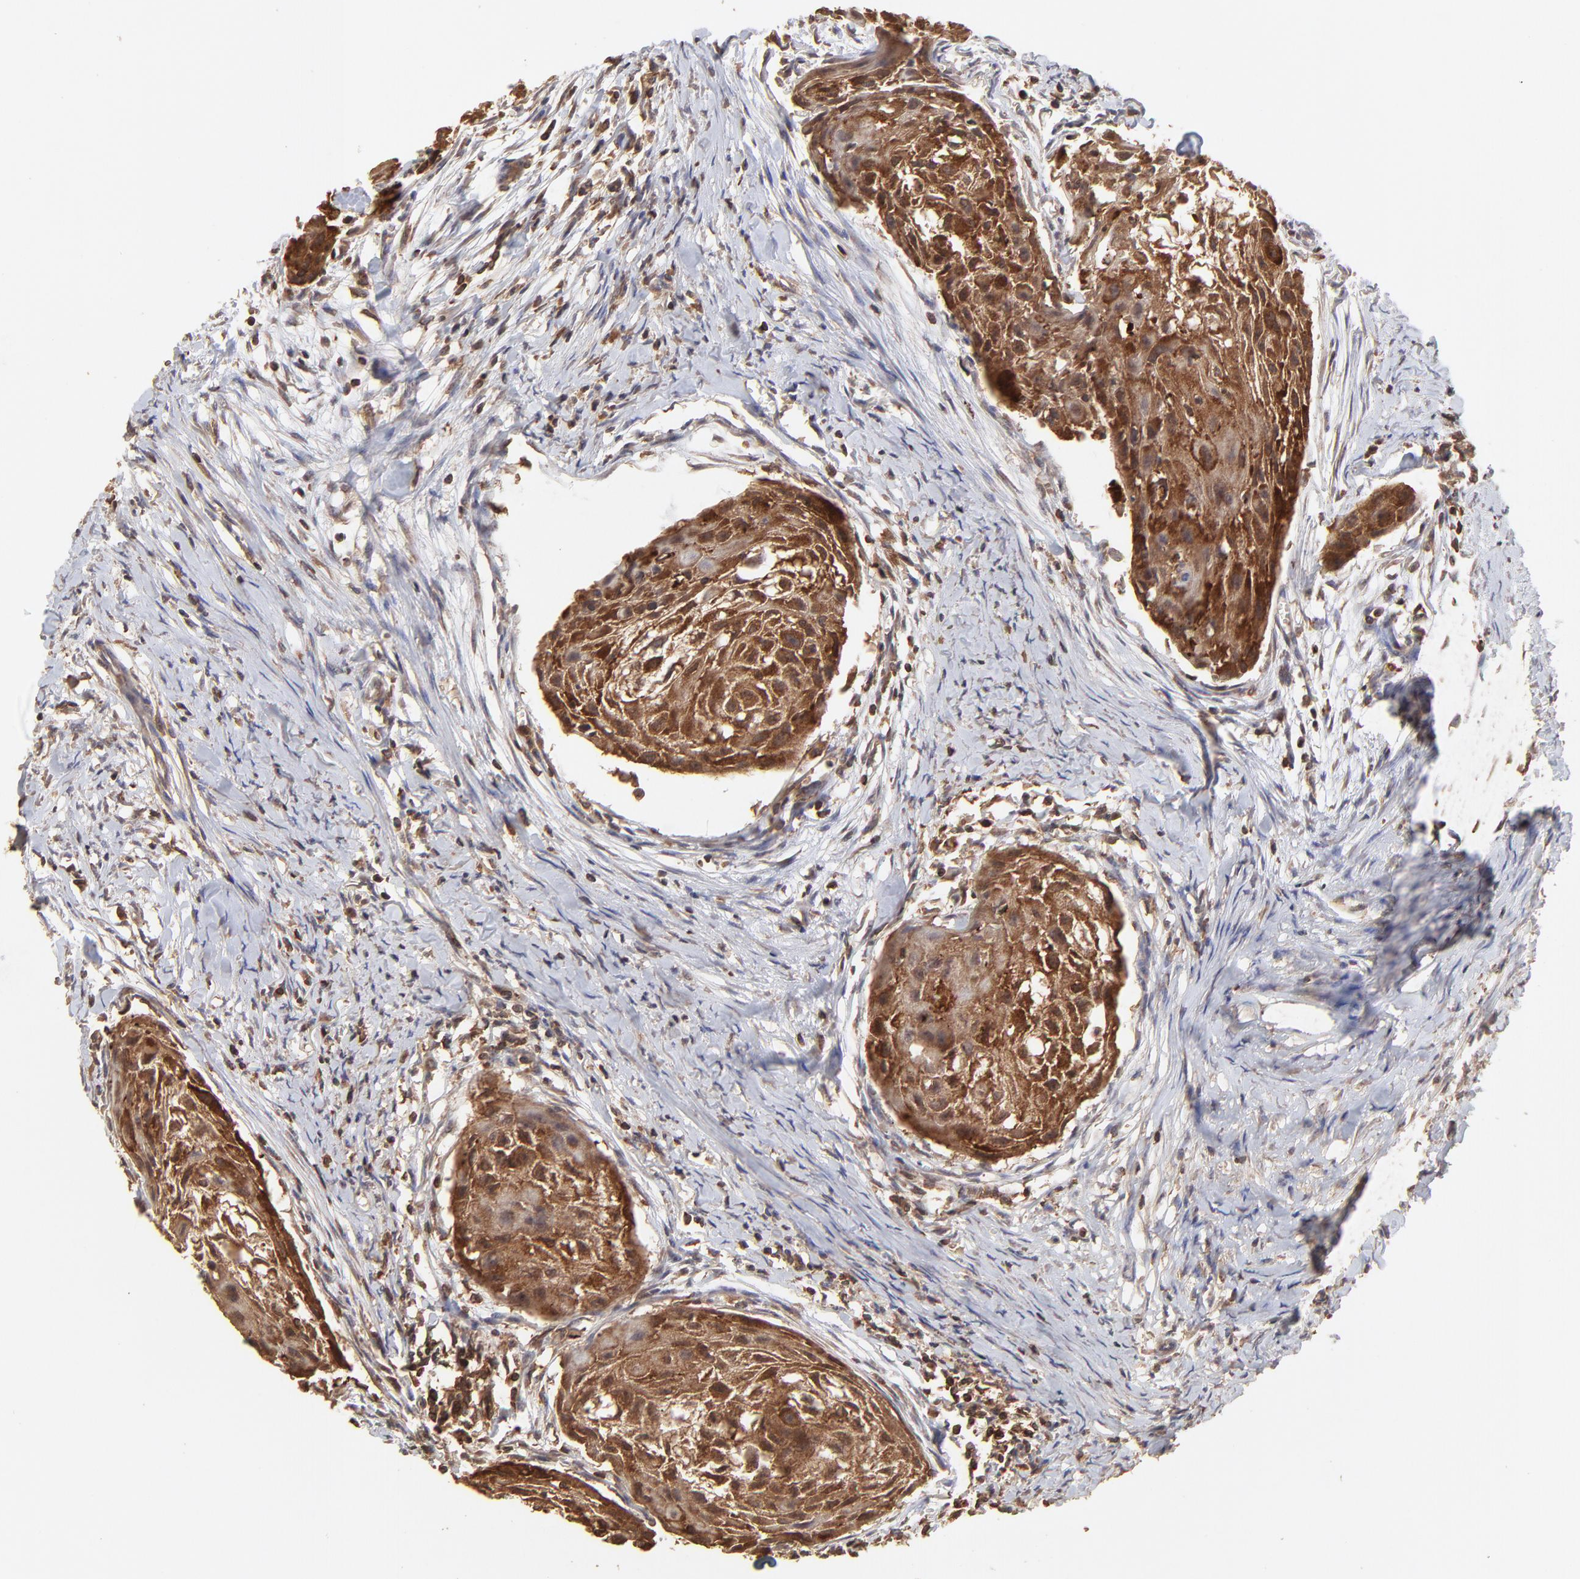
{"staining": {"intensity": "strong", "quantity": ">75%", "location": "cytoplasmic/membranous"}, "tissue": "head and neck cancer", "cell_type": "Tumor cells", "image_type": "cancer", "snomed": [{"axis": "morphology", "description": "Squamous cell carcinoma, NOS"}, {"axis": "topography", "description": "Head-Neck"}], "caption": "Strong cytoplasmic/membranous positivity is seen in approximately >75% of tumor cells in head and neck squamous cell carcinoma. The protein of interest is shown in brown color, while the nuclei are stained blue.", "gene": "STON2", "patient": {"sex": "male", "age": 64}}